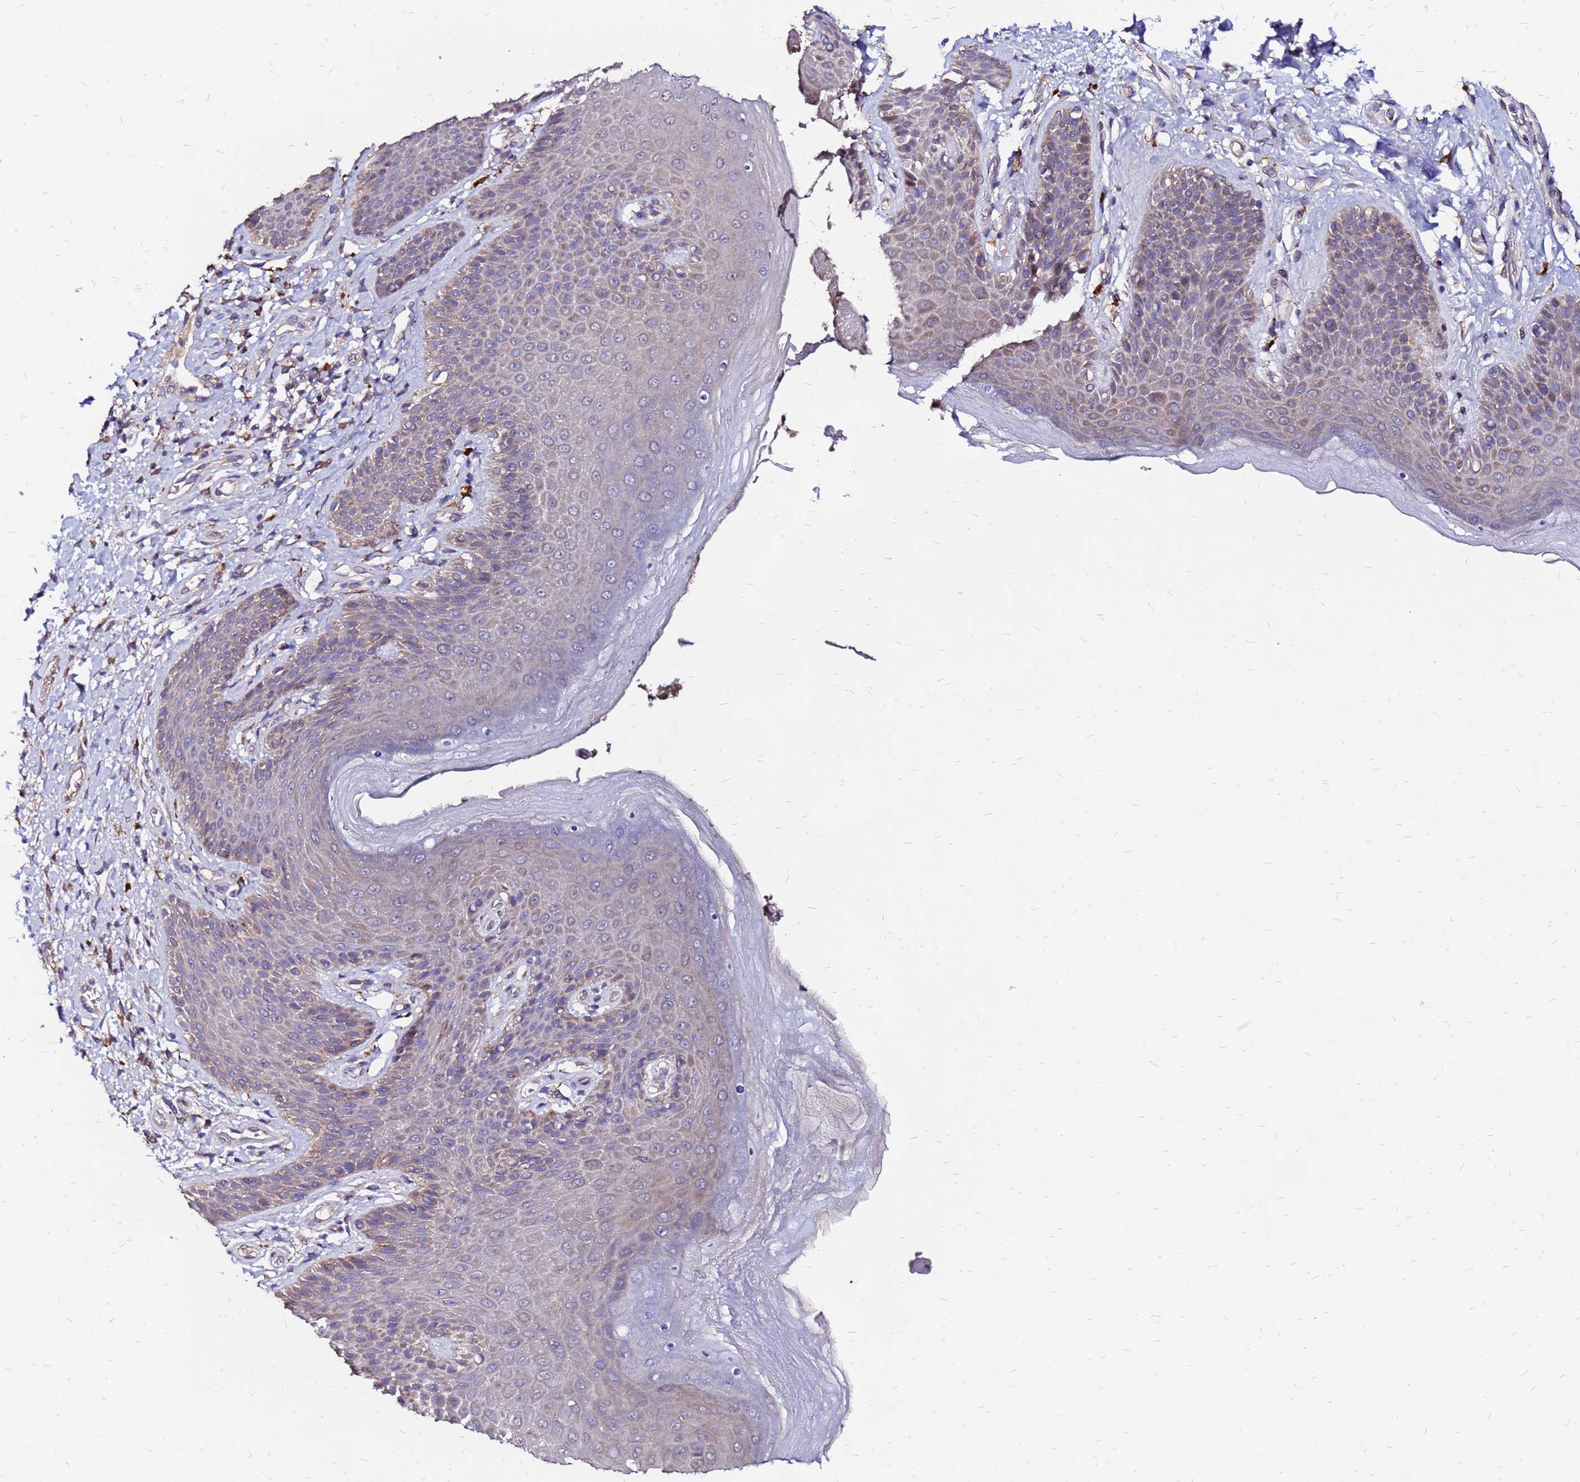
{"staining": {"intensity": "moderate", "quantity": "<25%", "location": "cytoplasmic/membranous,nuclear"}, "tissue": "skin", "cell_type": "Epidermal cells", "image_type": "normal", "snomed": [{"axis": "morphology", "description": "Normal tissue, NOS"}, {"axis": "topography", "description": "Anal"}], "caption": "A micrograph of skin stained for a protein displays moderate cytoplasmic/membranous,nuclear brown staining in epidermal cells. Immunohistochemistry stains the protein in brown and the nuclei are stained blue.", "gene": "ARHGEF35", "patient": {"sex": "female", "age": 89}}